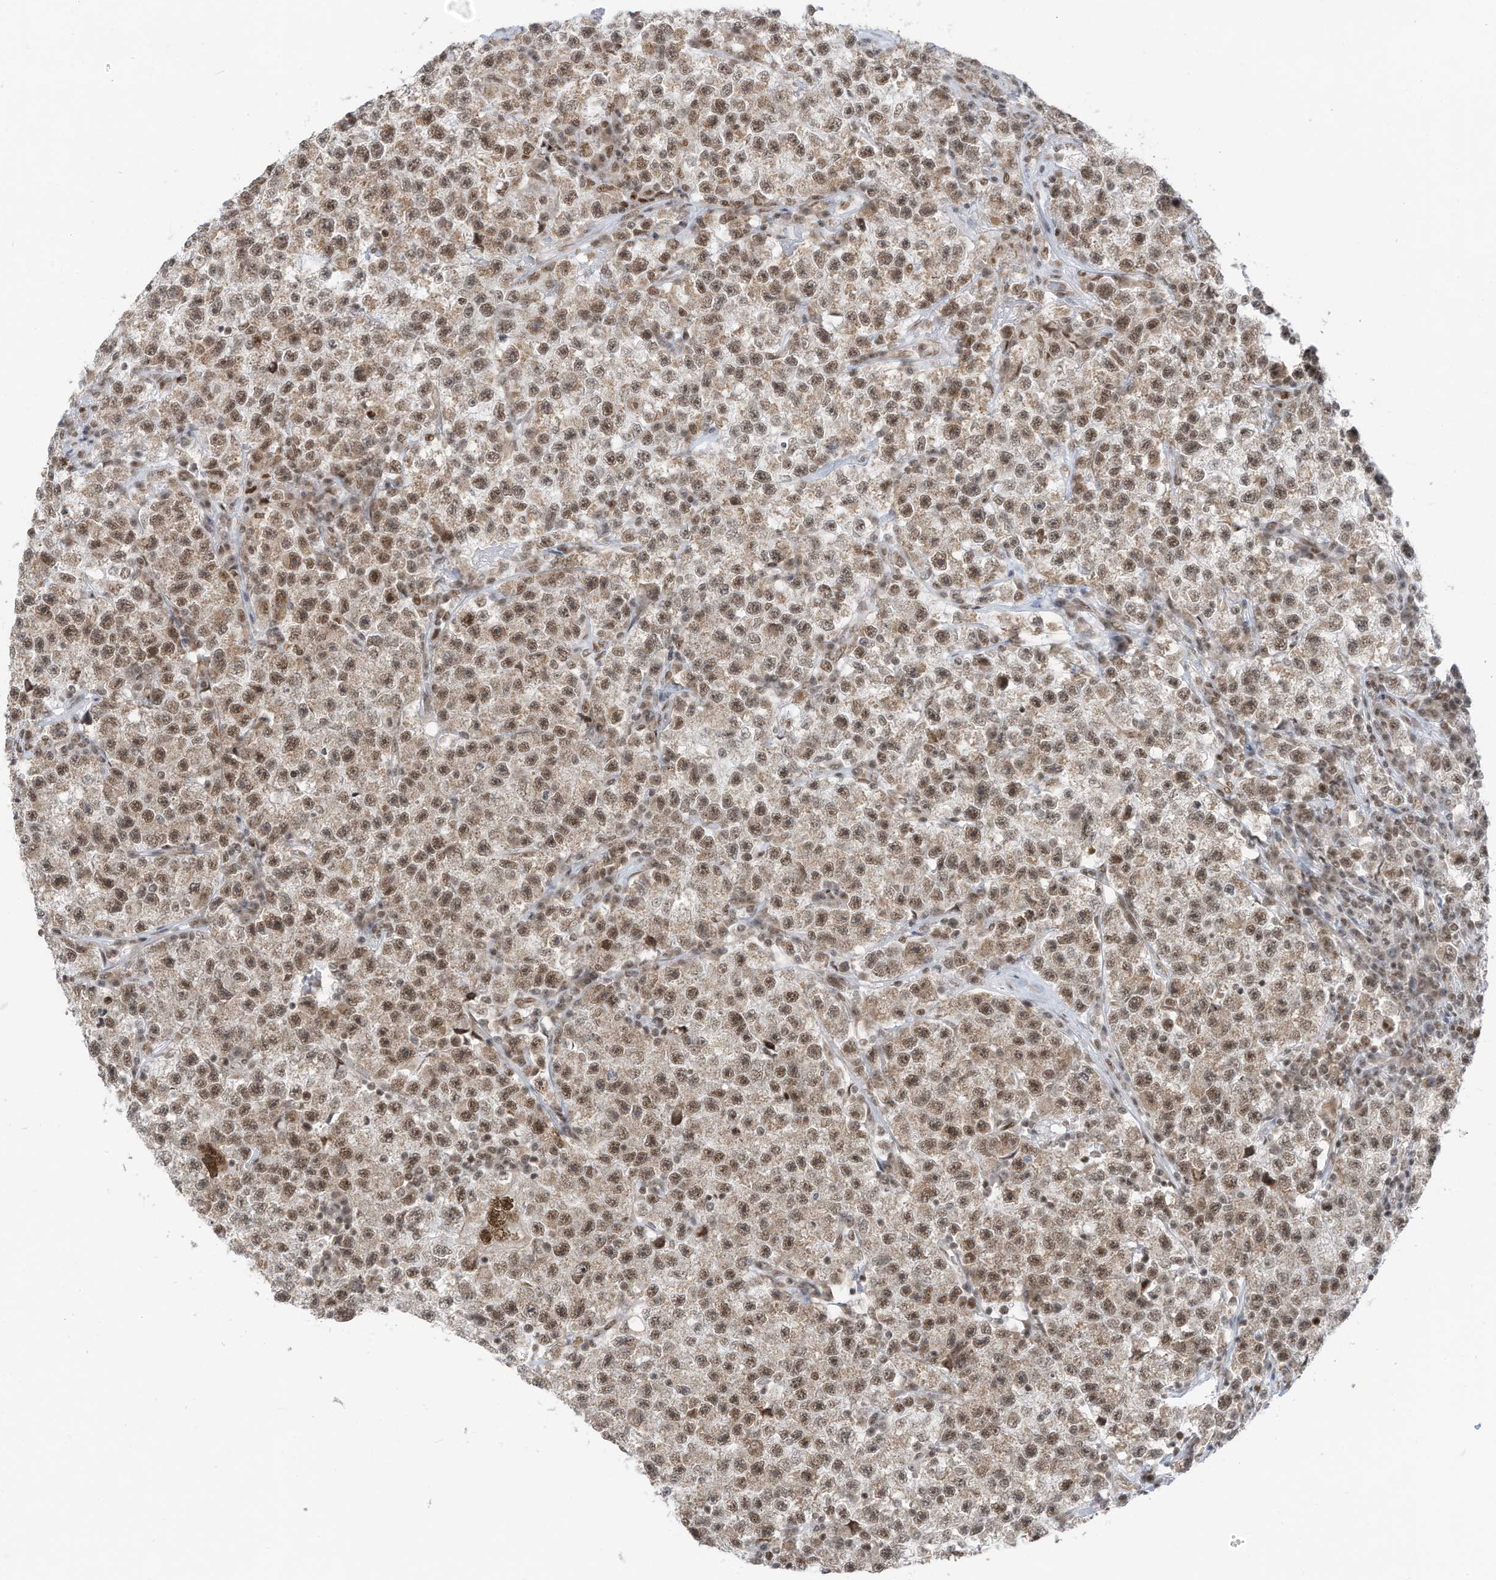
{"staining": {"intensity": "moderate", "quantity": ">75%", "location": "nuclear"}, "tissue": "testis cancer", "cell_type": "Tumor cells", "image_type": "cancer", "snomed": [{"axis": "morphology", "description": "Seminoma, NOS"}, {"axis": "topography", "description": "Testis"}], "caption": "Human testis cancer (seminoma) stained with a brown dye exhibits moderate nuclear positive positivity in approximately >75% of tumor cells.", "gene": "AURKAIP1", "patient": {"sex": "male", "age": 22}}